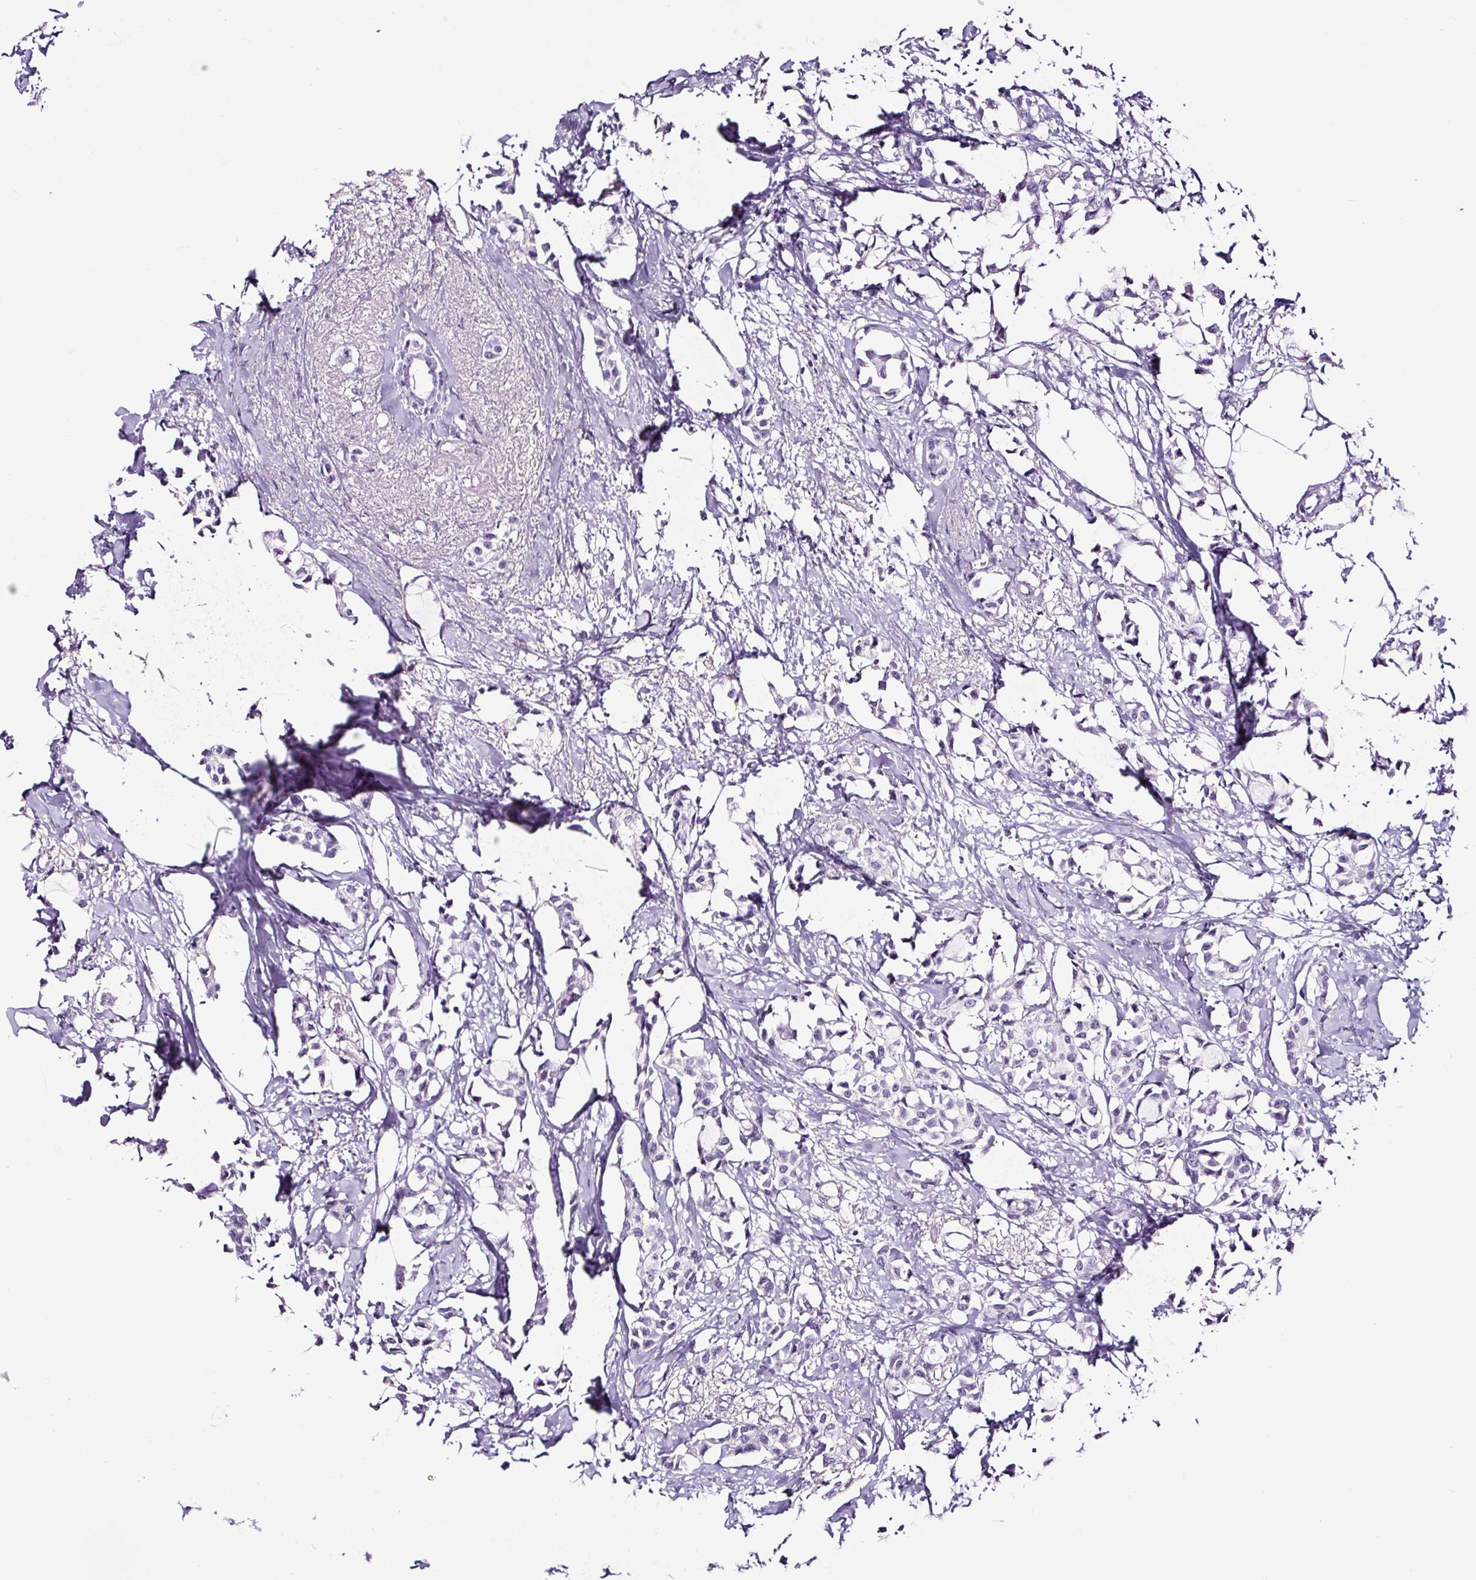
{"staining": {"intensity": "negative", "quantity": "none", "location": "none"}, "tissue": "breast cancer", "cell_type": "Tumor cells", "image_type": "cancer", "snomed": [{"axis": "morphology", "description": "Duct carcinoma"}, {"axis": "topography", "description": "Breast"}], "caption": "A micrograph of human breast intraductal carcinoma is negative for staining in tumor cells. Brightfield microscopy of IHC stained with DAB (3,3'-diaminobenzidine) (brown) and hematoxylin (blue), captured at high magnification.", "gene": "NPHS2", "patient": {"sex": "female", "age": 73}}